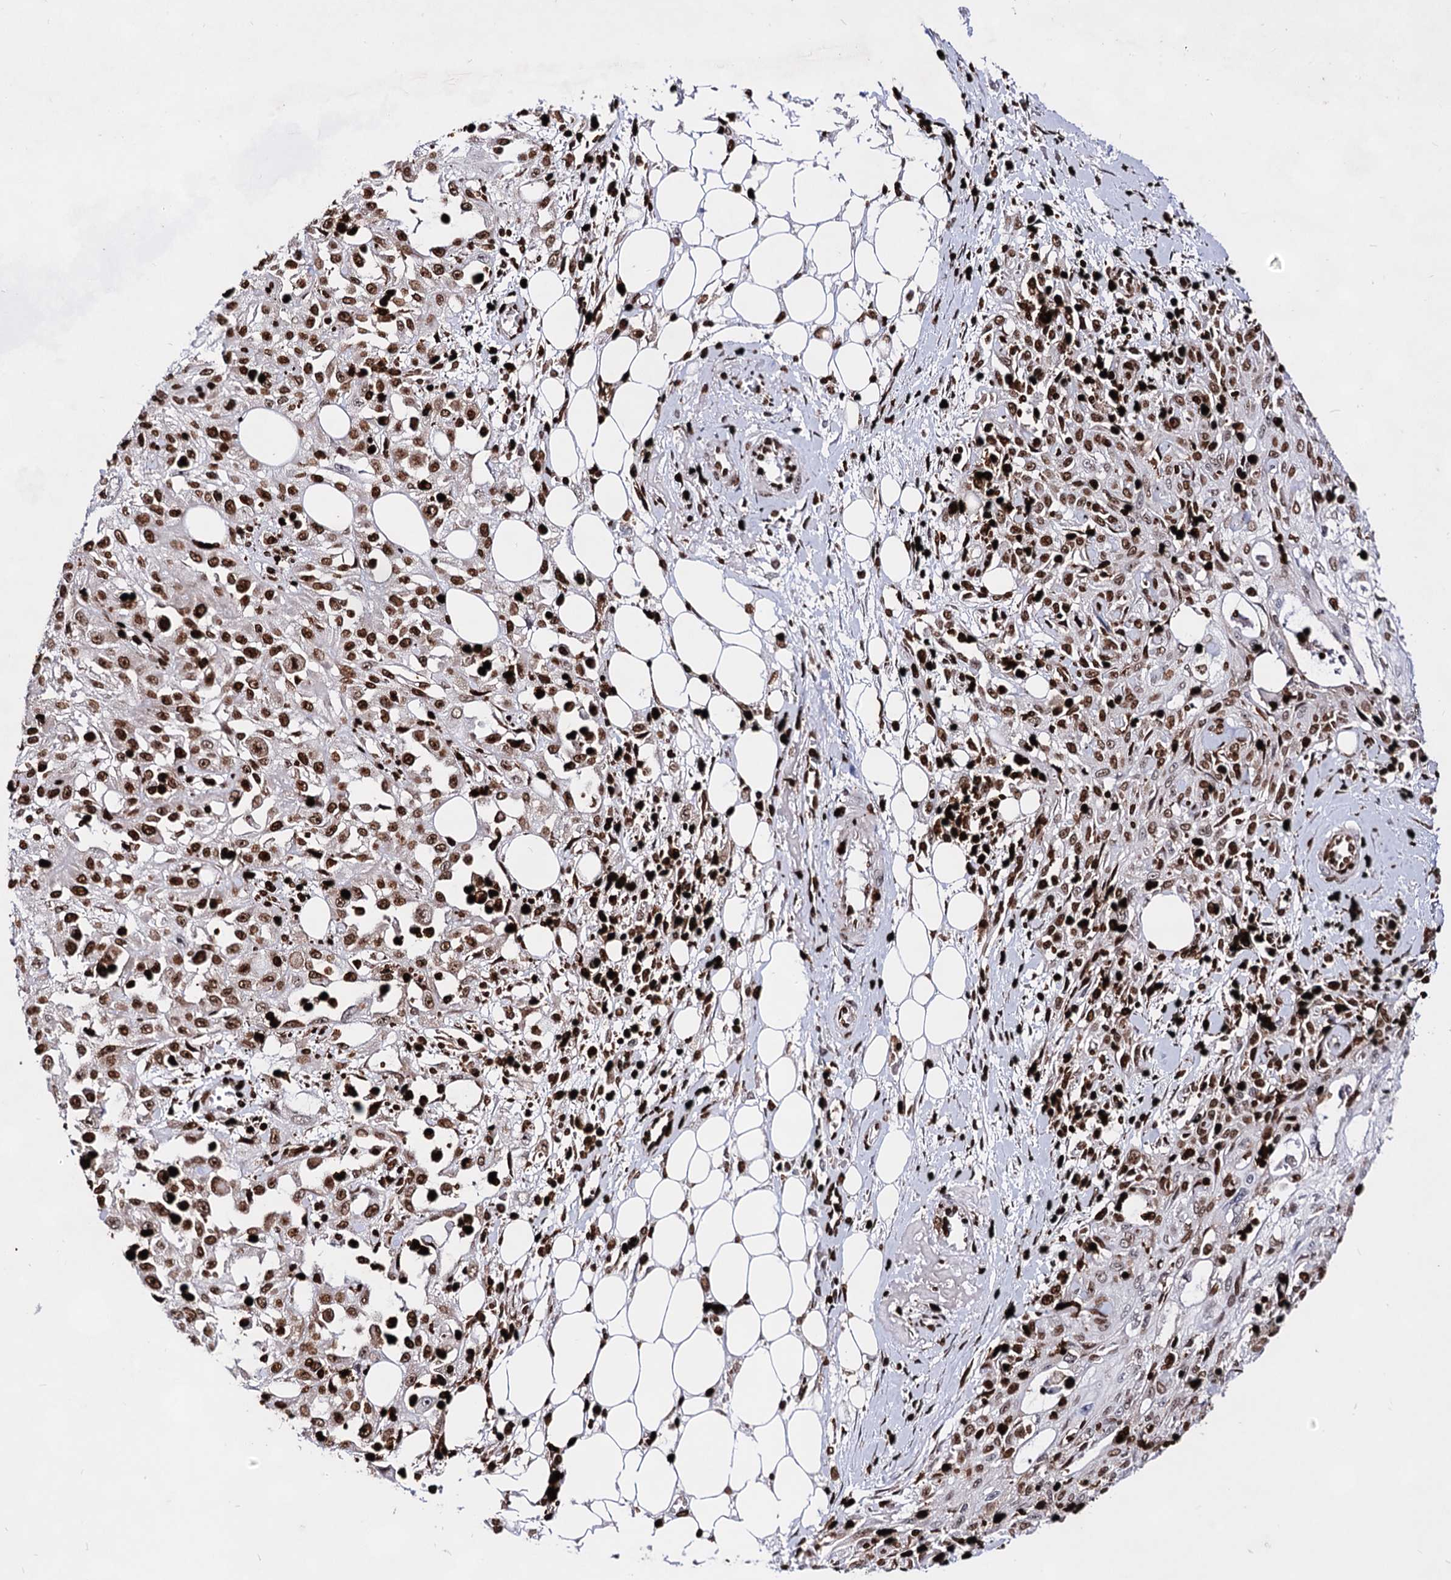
{"staining": {"intensity": "strong", "quantity": ">75%", "location": "nuclear"}, "tissue": "skin cancer", "cell_type": "Tumor cells", "image_type": "cancer", "snomed": [{"axis": "morphology", "description": "Squamous cell carcinoma, NOS"}, {"axis": "morphology", "description": "Squamous cell carcinoma, metastatic, NOS"}, {"axis": "topography", "description": "Skin"}, {"axis": "topography", "description": "Lymph node"}], "caption": "Immunohistochemical staining of human skin cancer (squamous cell carcinoma) demonstrates strong nuclear protein staining in approximately >75% of tumor cells.", "gene": "HMGB2", "patient": {"sex": "male", "age": 75}}